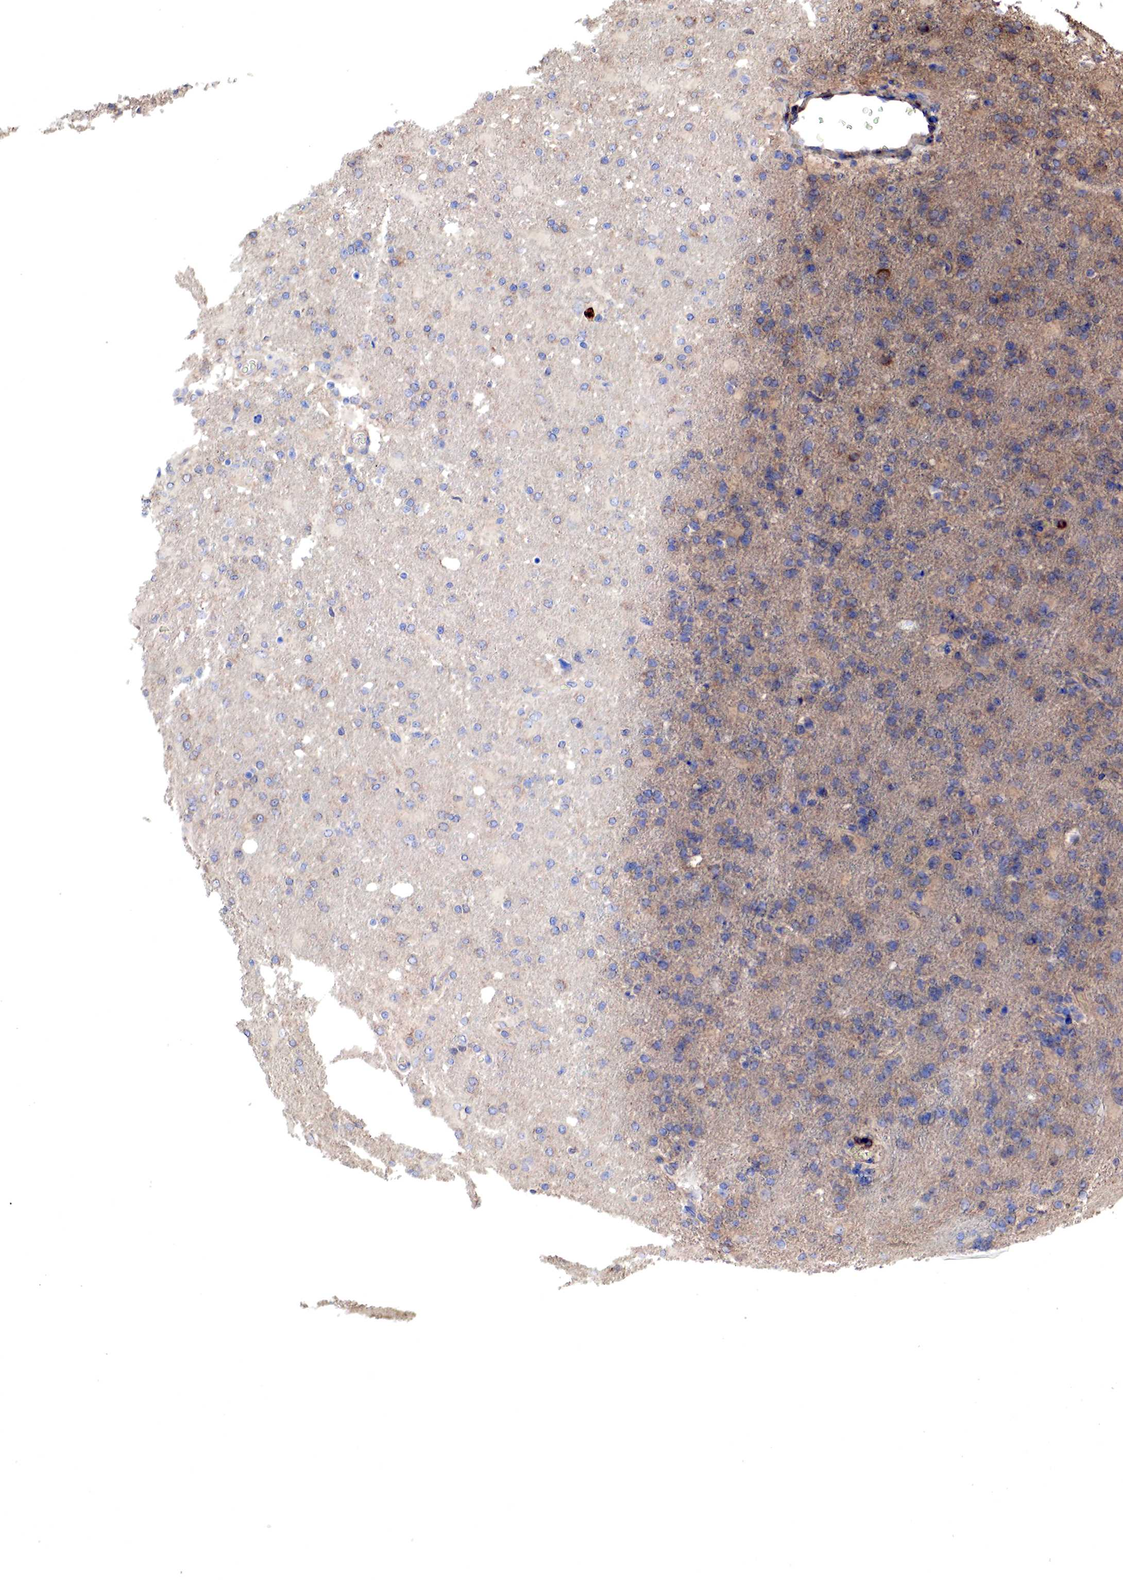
{"staining": {"intensity": "negative", "quantity": "none", "location": "none"}, "tissue": "glioma", "cell_type": "Tumor cells", "image_type": "cancer", "snomed": [{"axis": "morphology", "description": "Glioma, malignant, High grade"}, {"axis": "topography", "description": "Brain"}], "caption": "Immunohistochemistry (IHC) image of neoplastic tissue: human malignant glioma (high-grade) stained with DAB shows no significant protein expression in tumor cells.", "gene": "G6PD", "patient": {"sex": "male", "age": 68}}